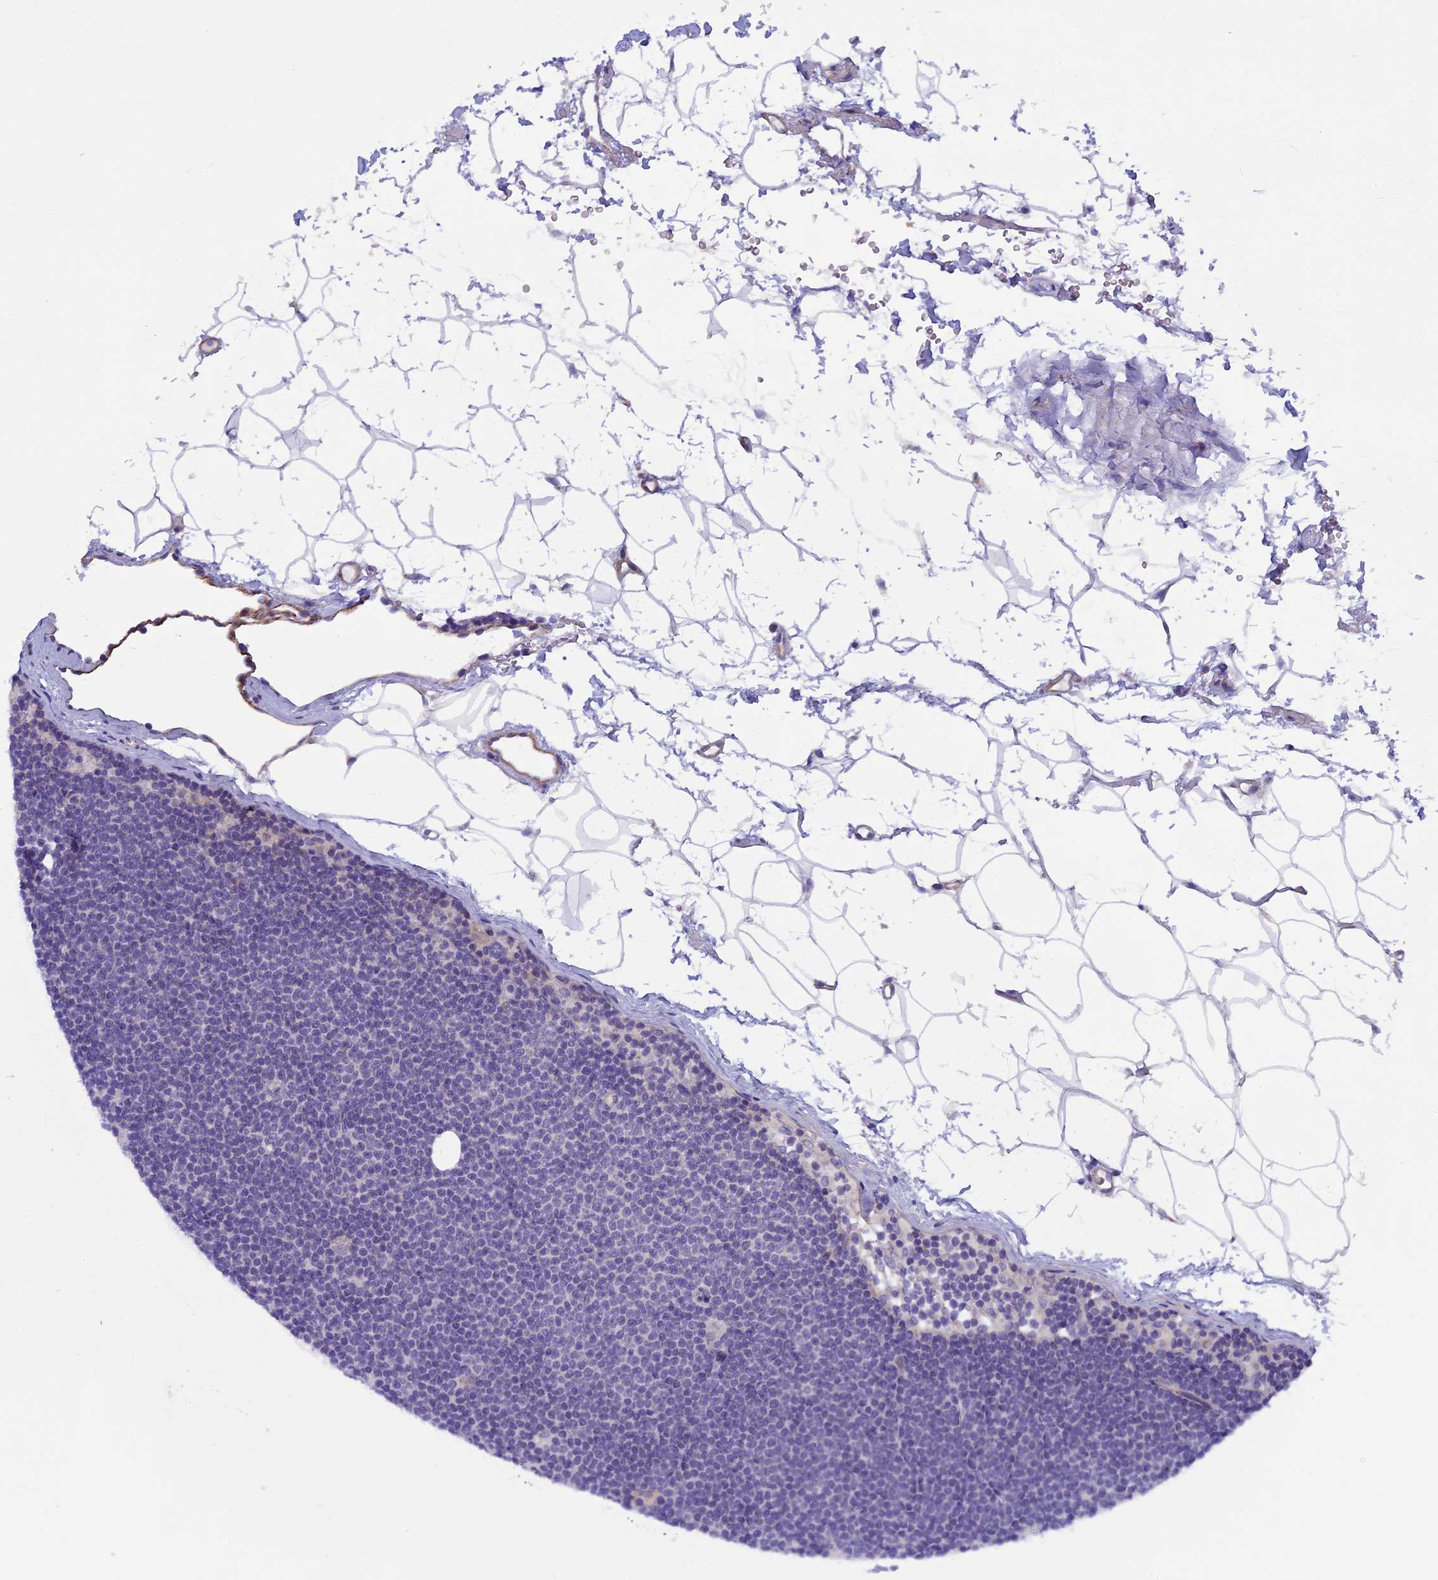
{"staining": {"intensity": "negative", "quantity": "none", "location": "none"}, "tissue": "lymphoma", "cell_type": "Tumor cells", "image_type": "cancer", "snomed": [{"axis": "morphology", "description": "Malignant lymphoma, non-Hodgkin's type, Low grade"}, {"axis": "topography", "description": "Lymph node"}], "caption": "This is a histopathology image of immunohistochemistry (IHC) staining of low-grade malignant lymphoma, non-Hodgkin's type, which shows no staining in tumor cells.", "gene": "LOXL1", "patient": {"sex": "female", "age": 53}}